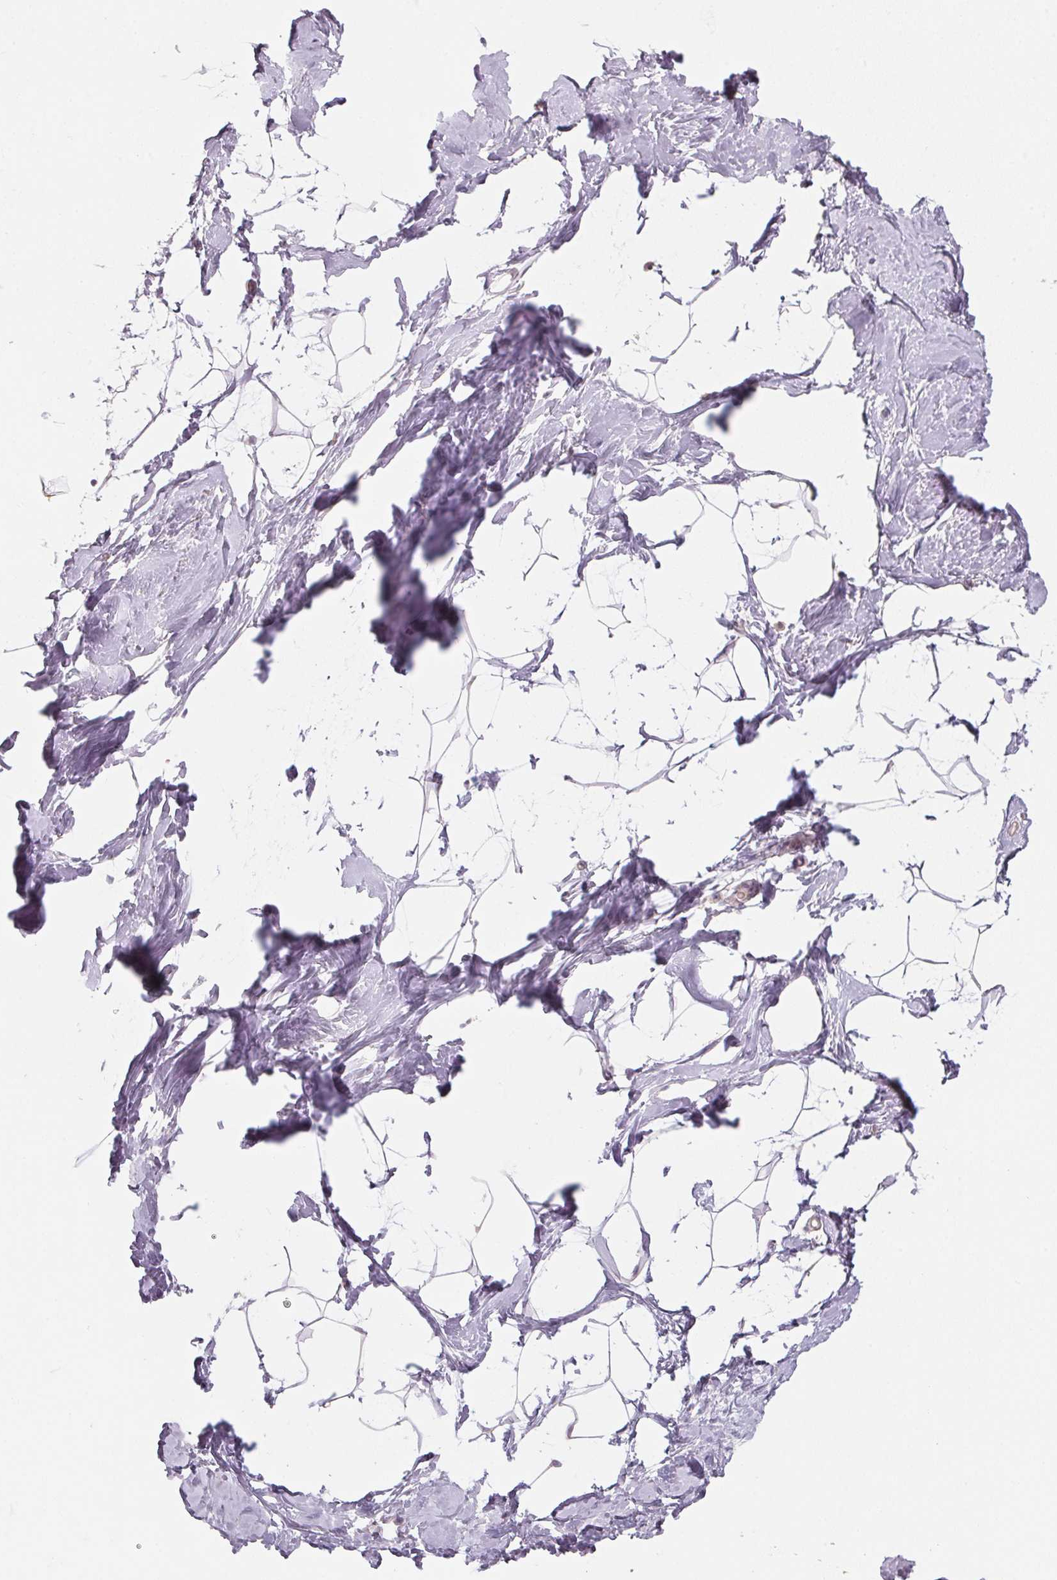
{"staining": {"intensity": "weak", "quantity": "25%-75%", "location": "cytoplasmic/membranous"}, "tissue": "breast", "cell_type": "Adipocytes", "image_type": "normal", "snomed": [{"axis": "morphology", "description": "Normal tissue, NOS"}, {"axis": "topography", "description": "Breast"}], "caption": "Immunohistochemical staining of normal human breast demonstrates low levels of weak cytoplasmic/membranous positivity in approximately 25%-75% of adipocytes.", "gene": "BLOC1S2", "patient": {"sex": "female", "age": 32}}